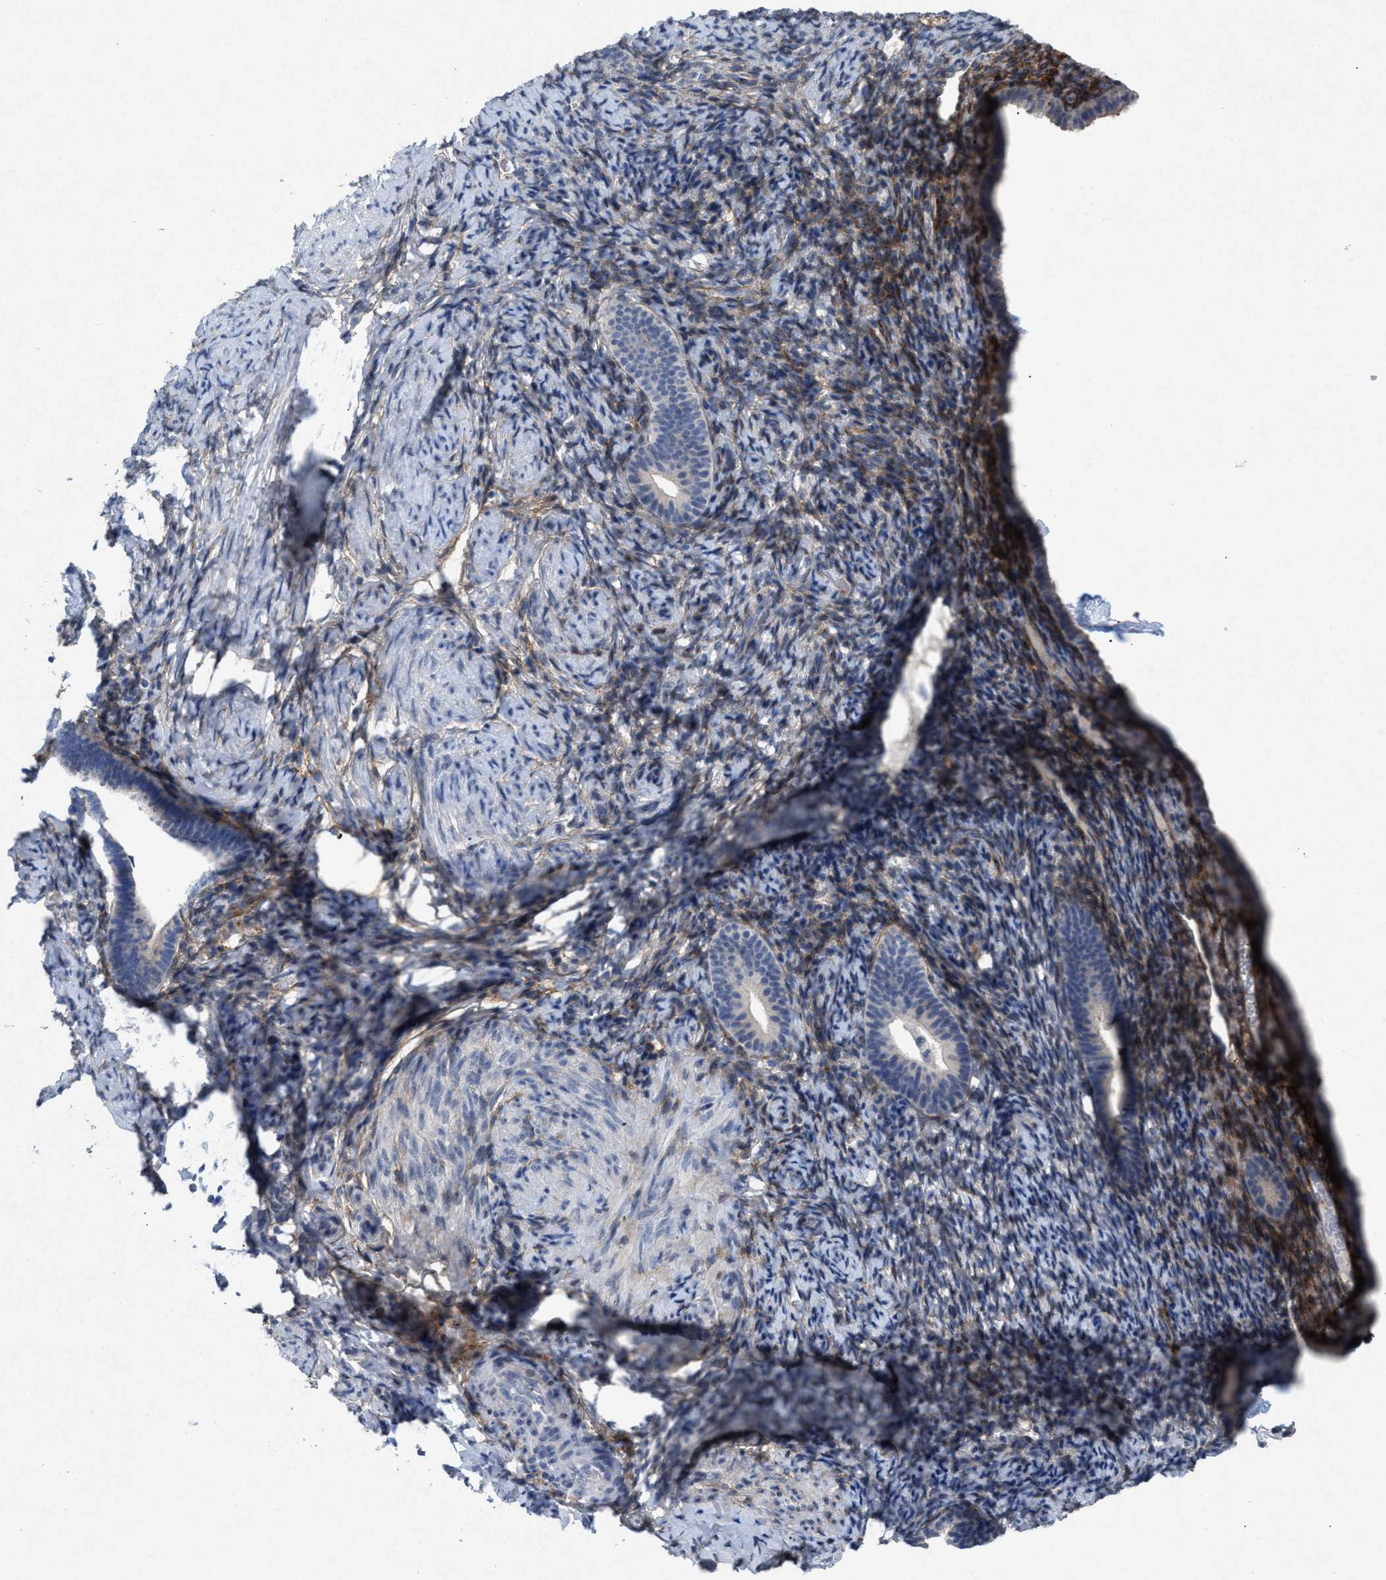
{"staining": {"intensity": "moderate", "quantity": "25%-75%", "location": "cytoplasmic/membranous"}, "tissue": "endometrium", "cell_type": "Cells in endometrial stroma", "image_type": "normal", "snomed": [{"axis": "morphology", "description": "Normal tissue, NOS"}, {"axis": "topography", "description": "Endometrium"}], "caption": "Immunohistochemistry micrograph of benign endometrium: human endometrium stained using immunohistochemistry (IHC) exhibits medium levels of moderate protein expression localized specifically in the cytoplasmic/membranous of cells in endometrial stroma, appearing as a cytoplasmic/membranous brown color.", "gene": "PDGFRA", "patient": {"sex": "female", "age": 51}}